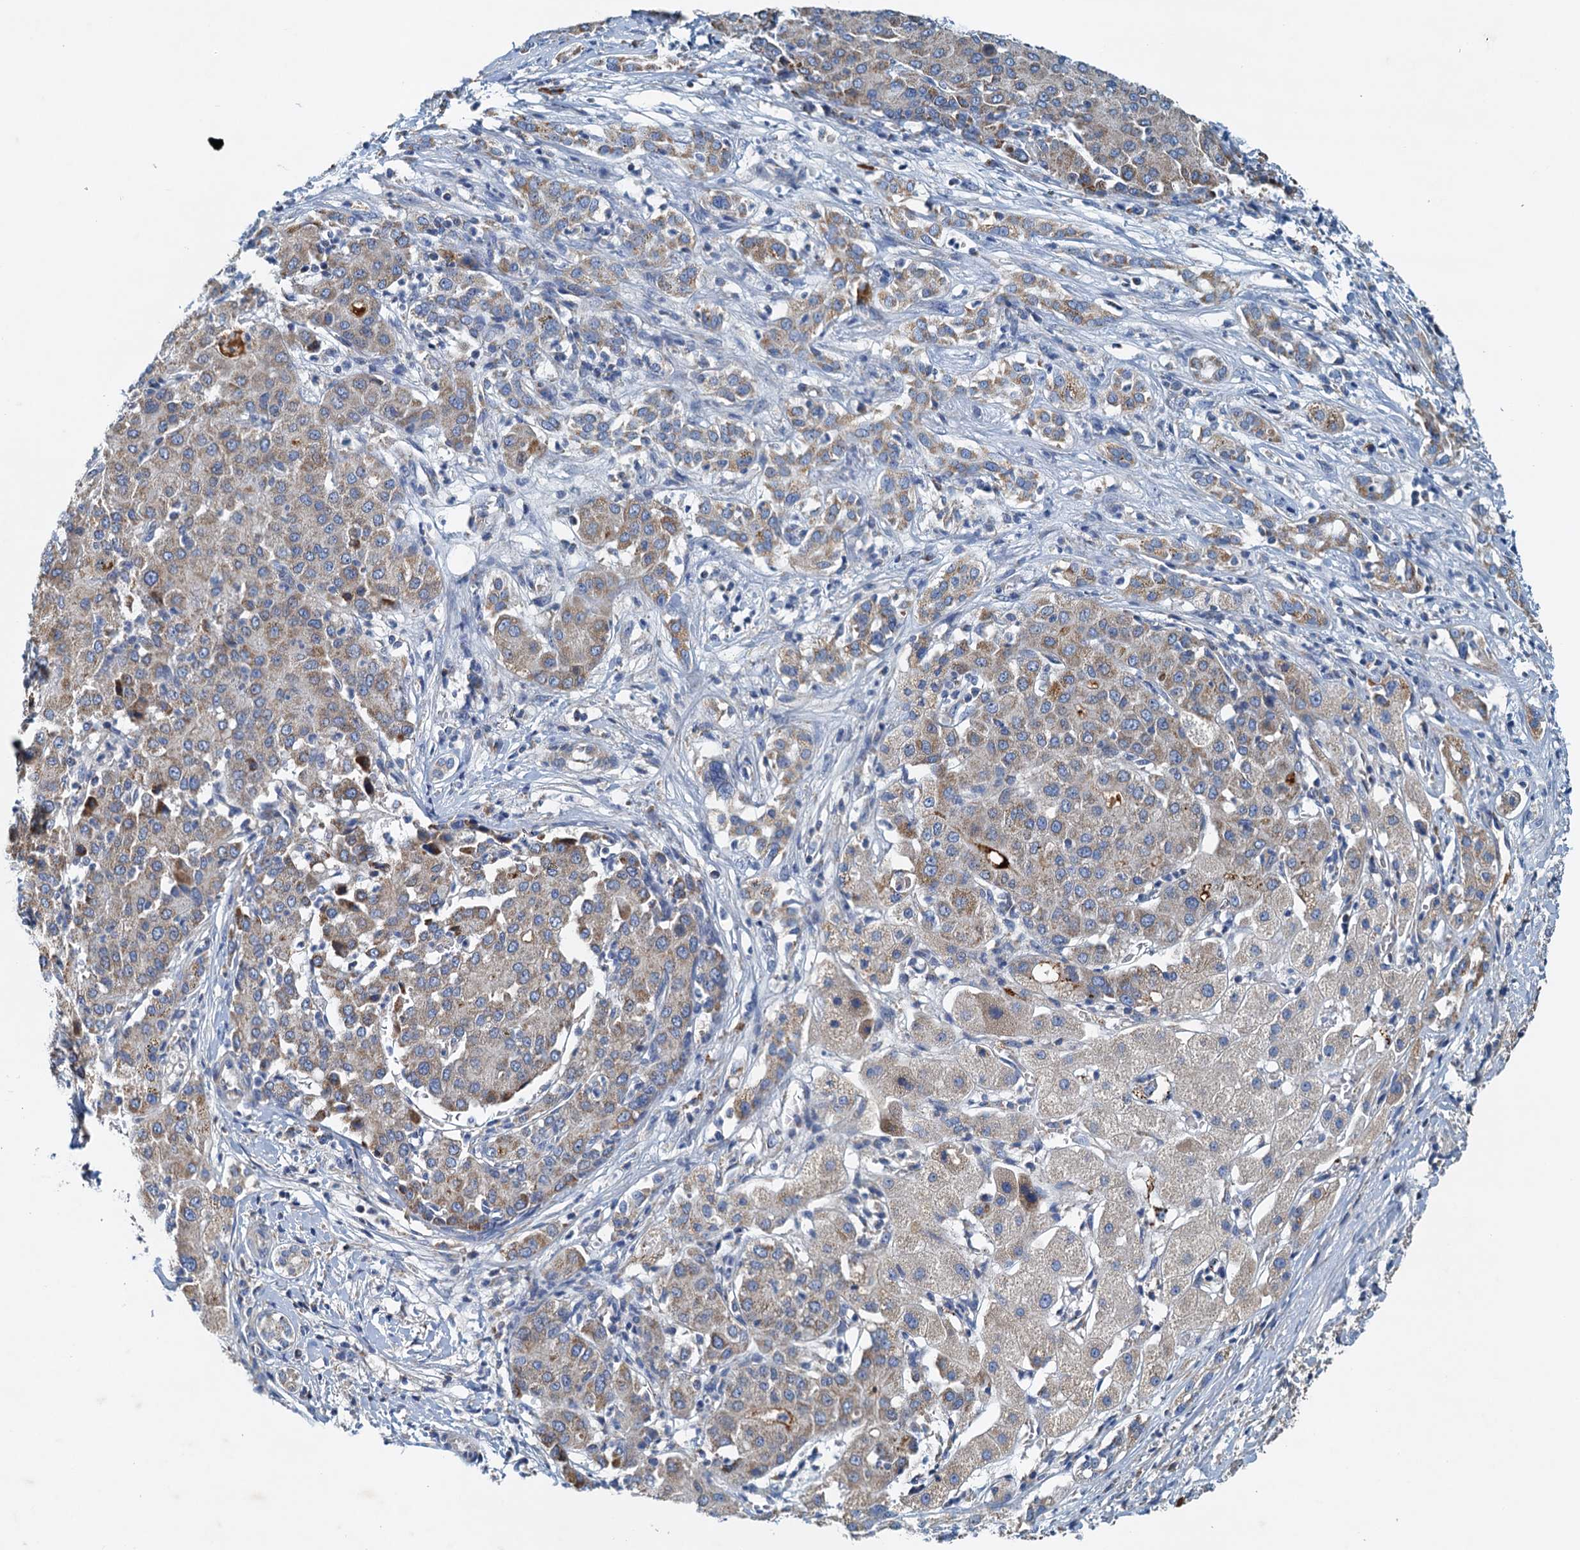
{"staining": {"intensity": "weak", "quantity": ">75%", "location": "cytoplasmic/membranous"}, "tissue": "liver cancer", "cell_type": "Tumor cells", "image_type": "cancer", "snomed": [{"axis": "morphology", "description": "Carcinoma, Hepatocellular, NOS"}, {"axis": "topography", "description": "Liver"}], "caption": "Liver cancer tissue demonstrates weak cytoplasmic/membranous positivity in approximately >75% of tumor cells", "gene": "POC1A", "patient": {"sex": "male", "age": 65}}